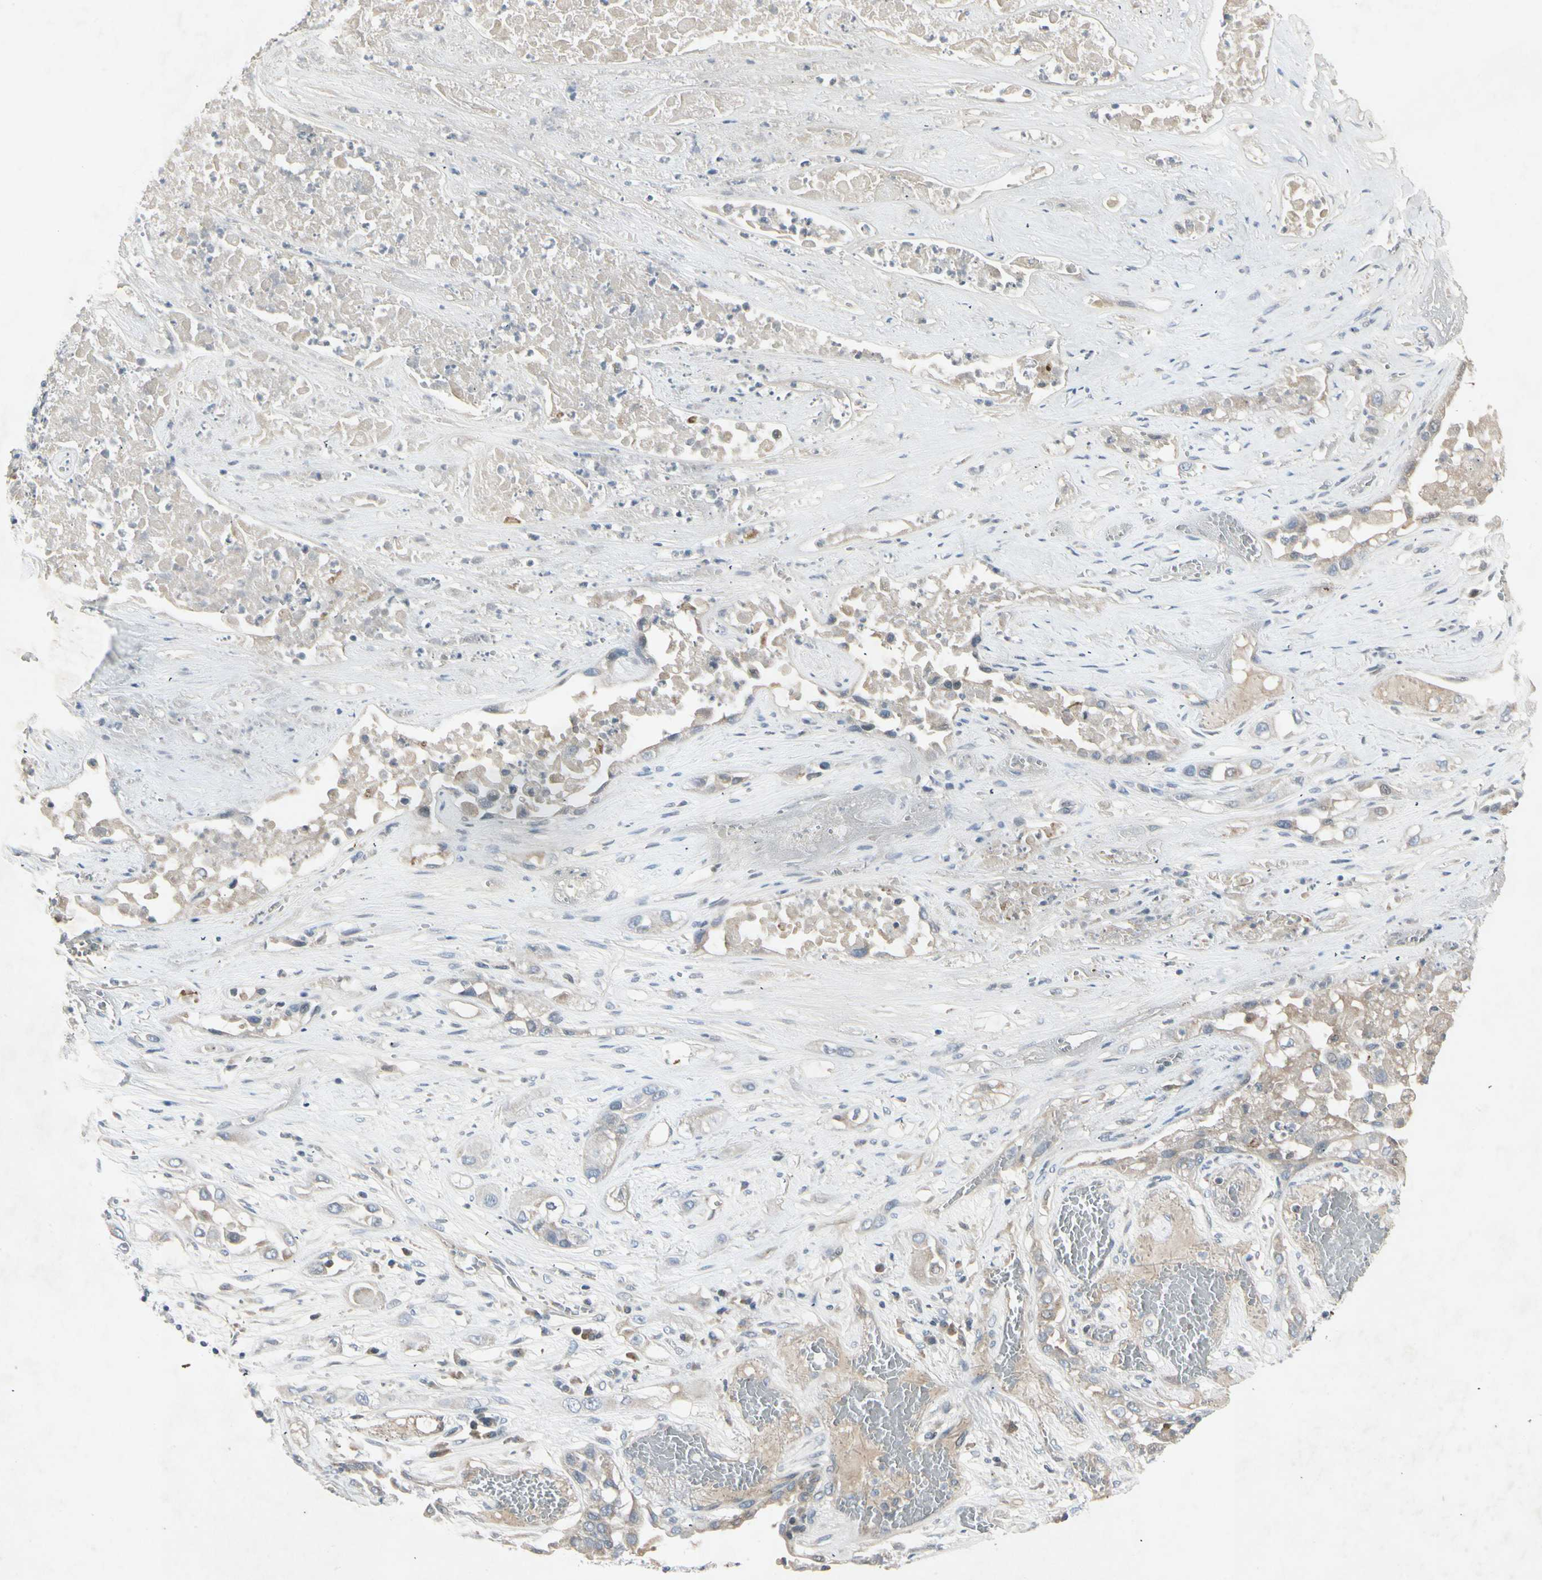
{"staining": {"intensity": "weak", "quantity": "25%-75%", "location": "cytoplasmic/membranous"}, "tissue": "lung cancer", "cell_type": "Tumor cells", "image_type": "cancer", "snomed": [{"axis": "morphology", "description": "Squamous cell carcinoma, NOS"}, {"axis": "topography", "description": "Lung"}], "caption": "The image displays immunohistochemical staining of squamous cell carcinoma (lung). There is weak cytoplasmic/membranous staining is appreciated in about 25%-75% of tumor cells. (Stains: DAB in brown, nuclei in blue, Microscopy: brightfield microscopy at high magnification).", "gene": "TEK", "patient": {"sex": "male", "age": 71}}